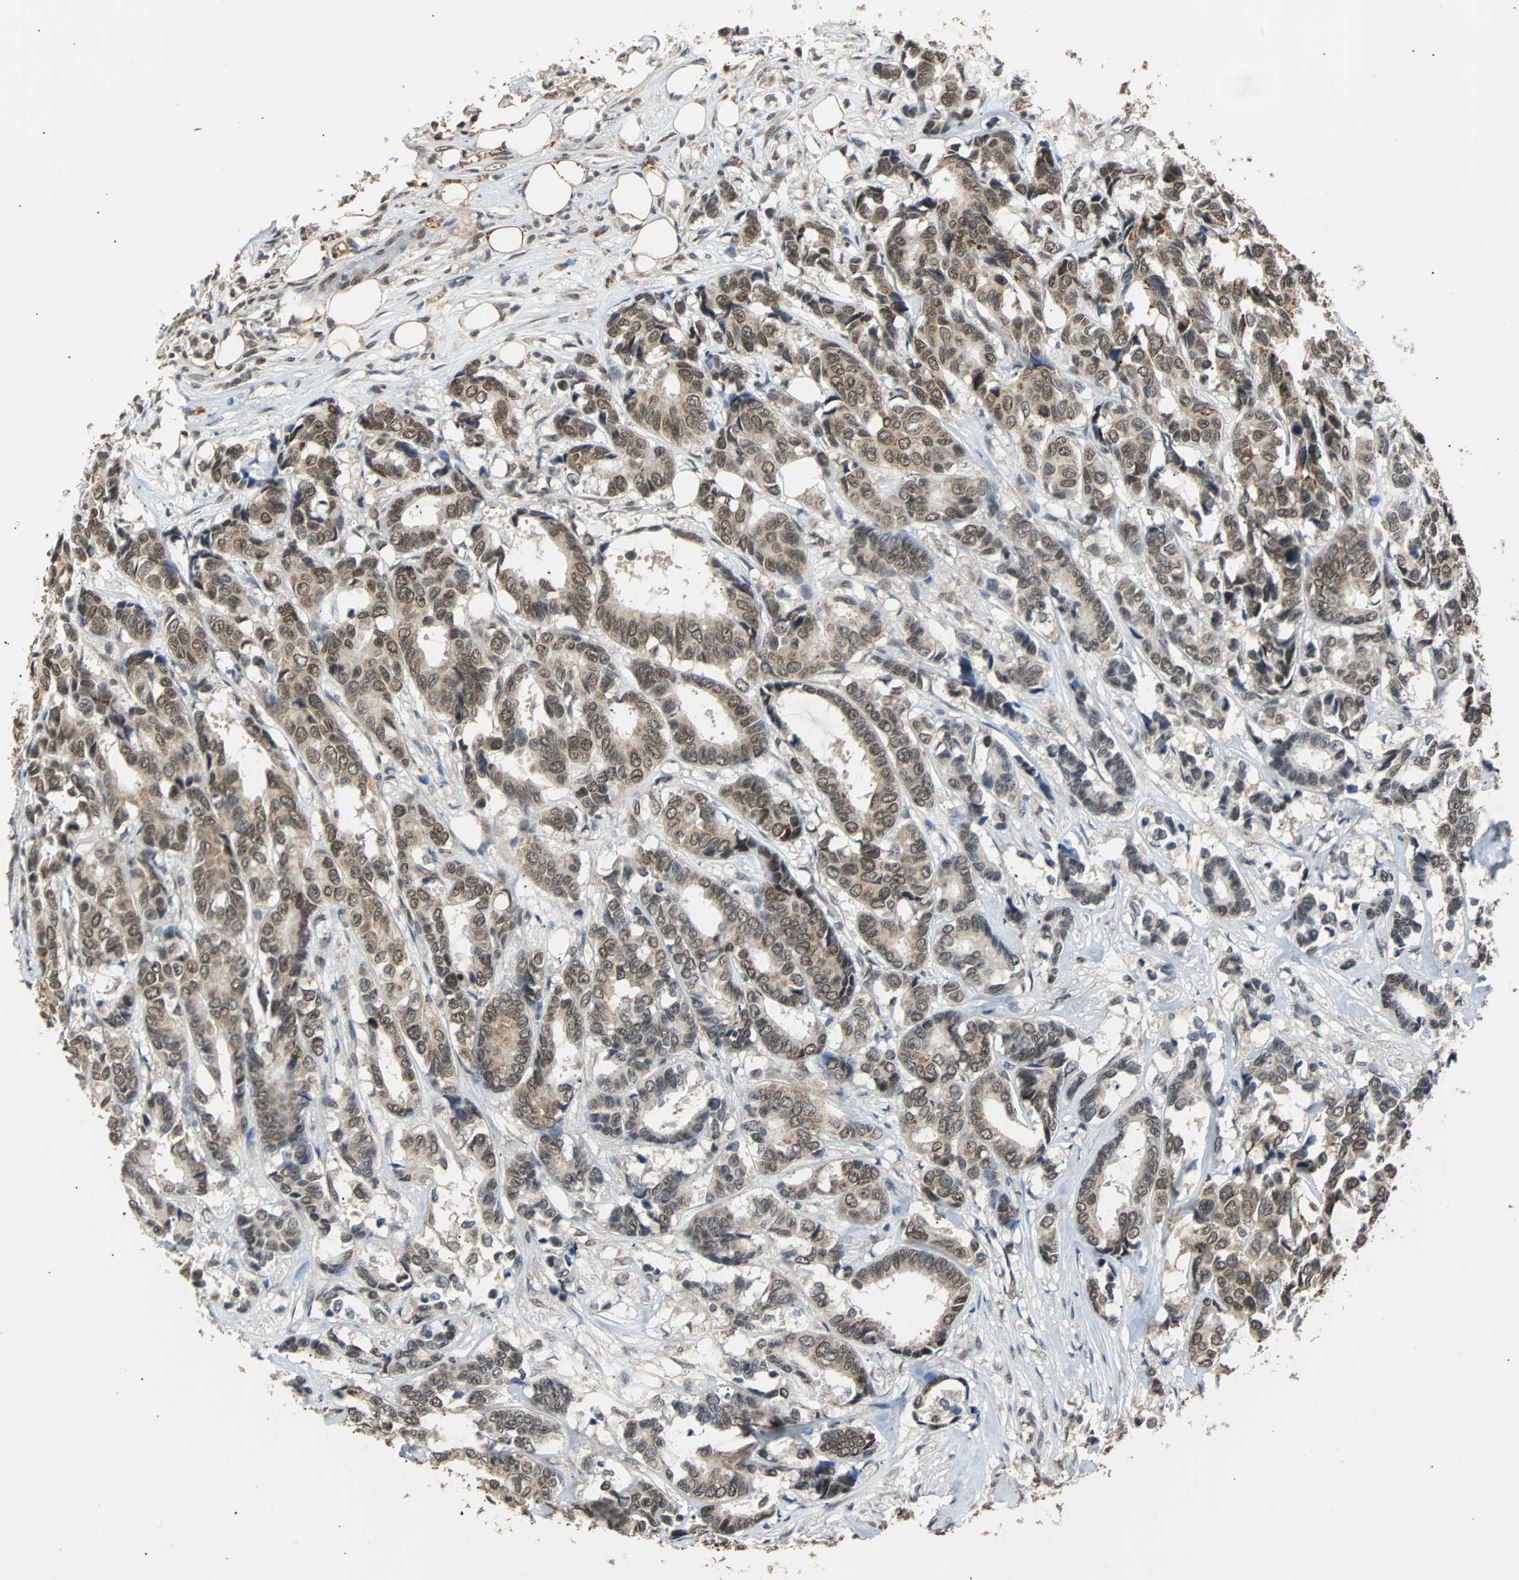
{"staining": {"intensity": "moderate", "quantity": ">75%", "location": "cytoplasmic/membranous,nuclear"}, "tissue": "breast cancer", "cell_type": "Tumor cells", "image_type": "cancer", "snomed": [{"axis": "morphology", "description": "Duct carcinoma"}, {"axis": "topography", "description": "Breast"}], "caption": "Moderate cytoplasmic/membranous and nuclear positivity for a protein is present in about >75% of tumor cells of intraductal carcinoma (breast) using immunohistochemistry.", "gene": "PHC1", "patient": {"sex": "female", "age": 87}}